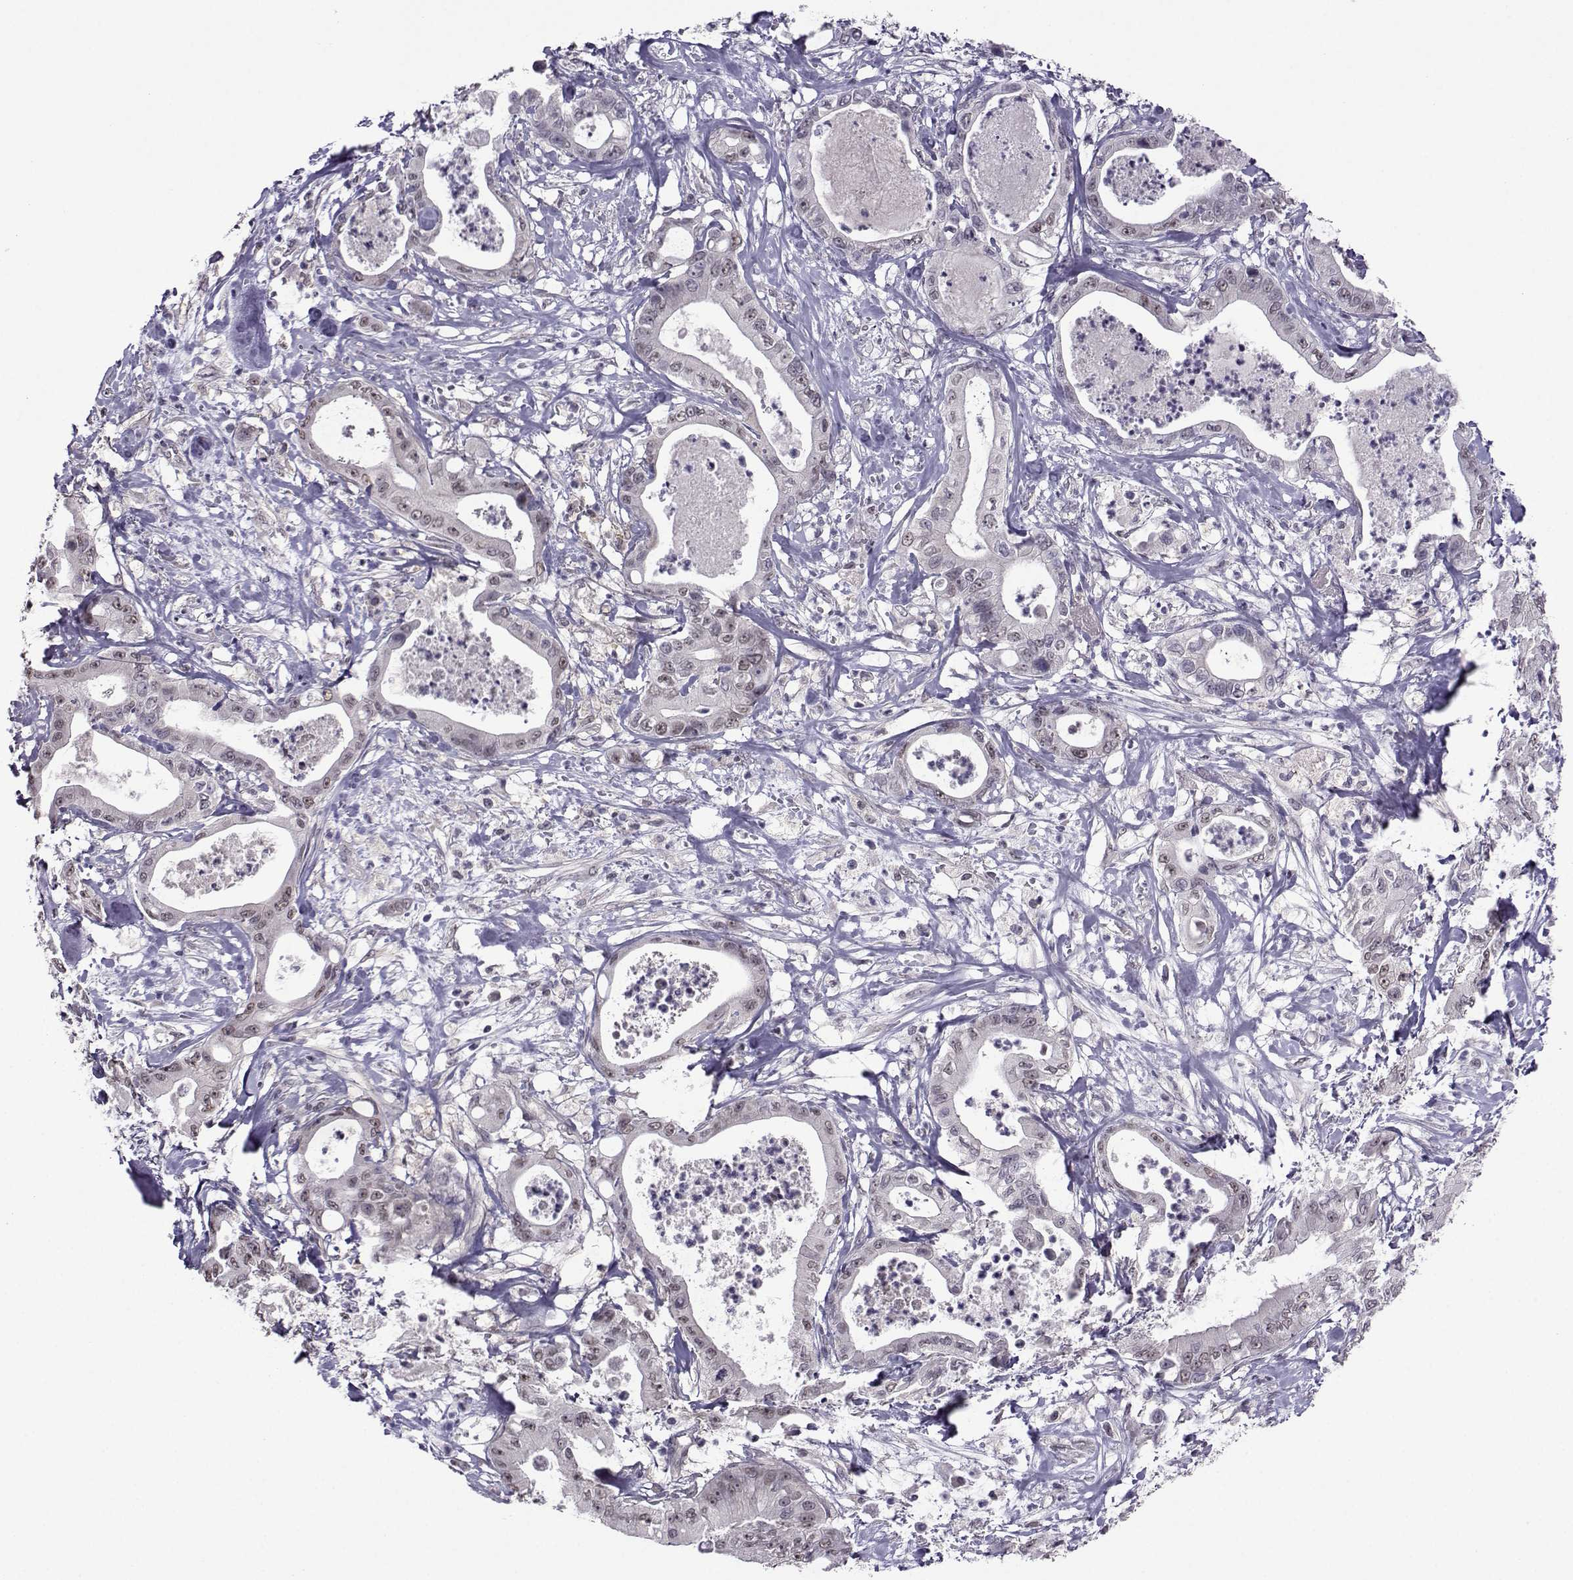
{"staining": {"intensity": "weak", "quantity": "<25%", "location": "nuclear"}, "tissue": "pancreatic cancer", "cell_type": "Tumor cells", "image_type": "cancer", "snomed": [{"axis": "morphology", "description": "Adenocarcinoma, NOS"}, {"axis": "topography", "description": "Pancreas"}], "caption": "DAB immunohistochemical staining of pancreatic adenocarcinoma demonstrates no significant staining in tumor cells.", "gene": "DDX20", "patient": {"sex": "male", "age": 71}}